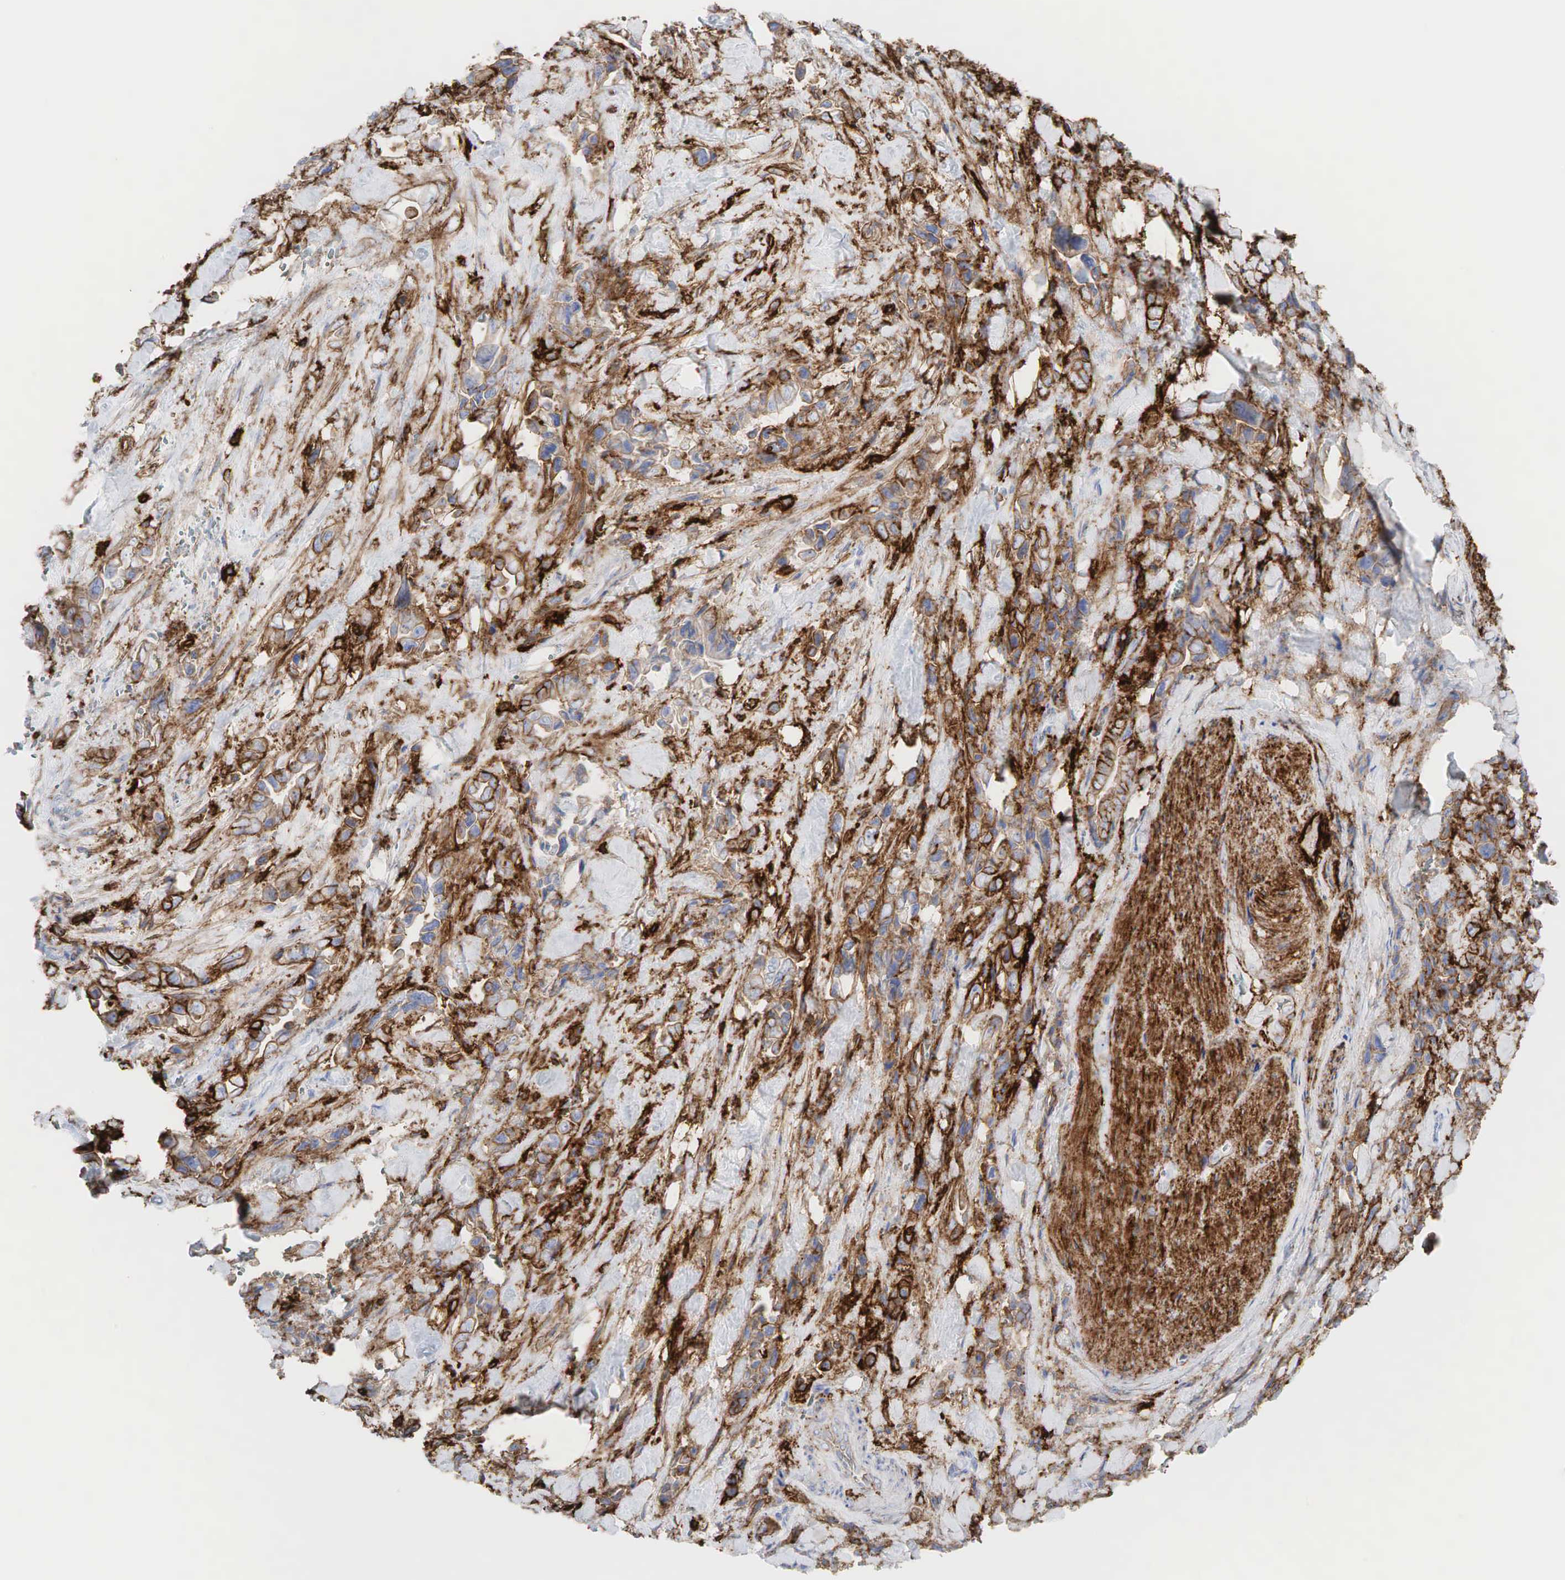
{"staining": {"intensity": "moderate", "quantity": "25%-75%", "location": "cytoplasmic/membranous"}, "tissue": "pancreatic cancer", "cell_type": "Tumor cells", "image_type": "cancer", "snomed": [{"axis": "morphology", "description": "Adenocarcinoma, NOS"}, {"axis": "topography", "description": "Pancreas"}], "caption": "High-magnification brightfield microscopy of pancreatic adenocarcinoma stained with DAB (brown) and counterstained with hematoxylin (blue). tumor cells exhibit moderate cytoplasmic/membranous expression is identified in about25%-75% of cells. (IHC, brightfield microscopy, high magnification).", "gene": "CD44", "patient": {"sex": "male", "age": 69}}